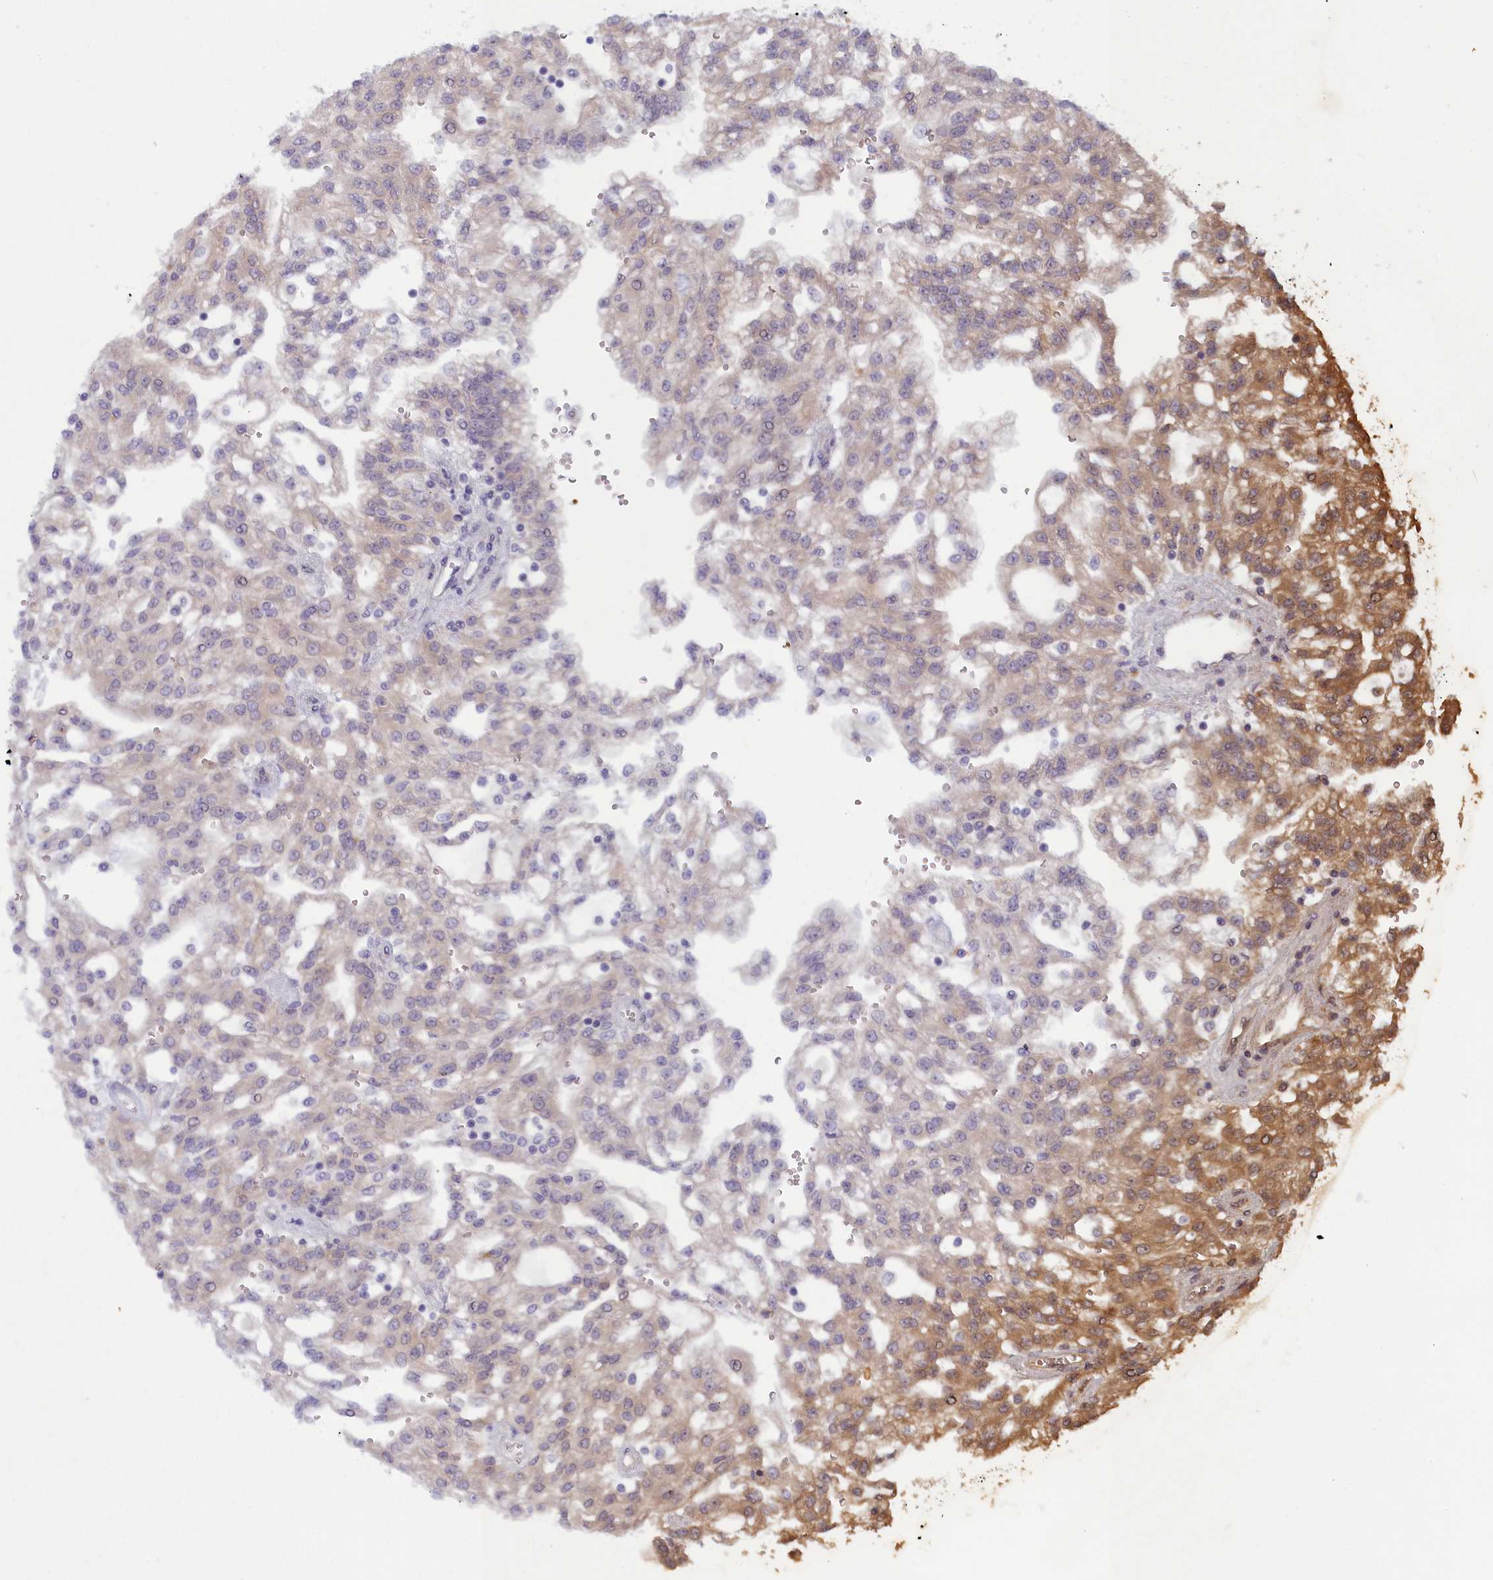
{"staining": {"intensity": "moderate", "quantity": "<25%", "location": "cytoplasmic/membranous"}, "tissue": "renal cancer", "cell_type": "Tumor cells", "image_type": "cancer", "snomed": [{"axis": "morphology", "description": "Adenocarcinoma, NOS"}, {"axis": "topography", "description": "Kidney"}], "caption": "Protein staining displays moderate cytoplasmic/membranous positivity in approximately <25% of tumor cells in renal cancer.", "gene": "FCSK", "patient": {"sex": "male", "age": 63}}